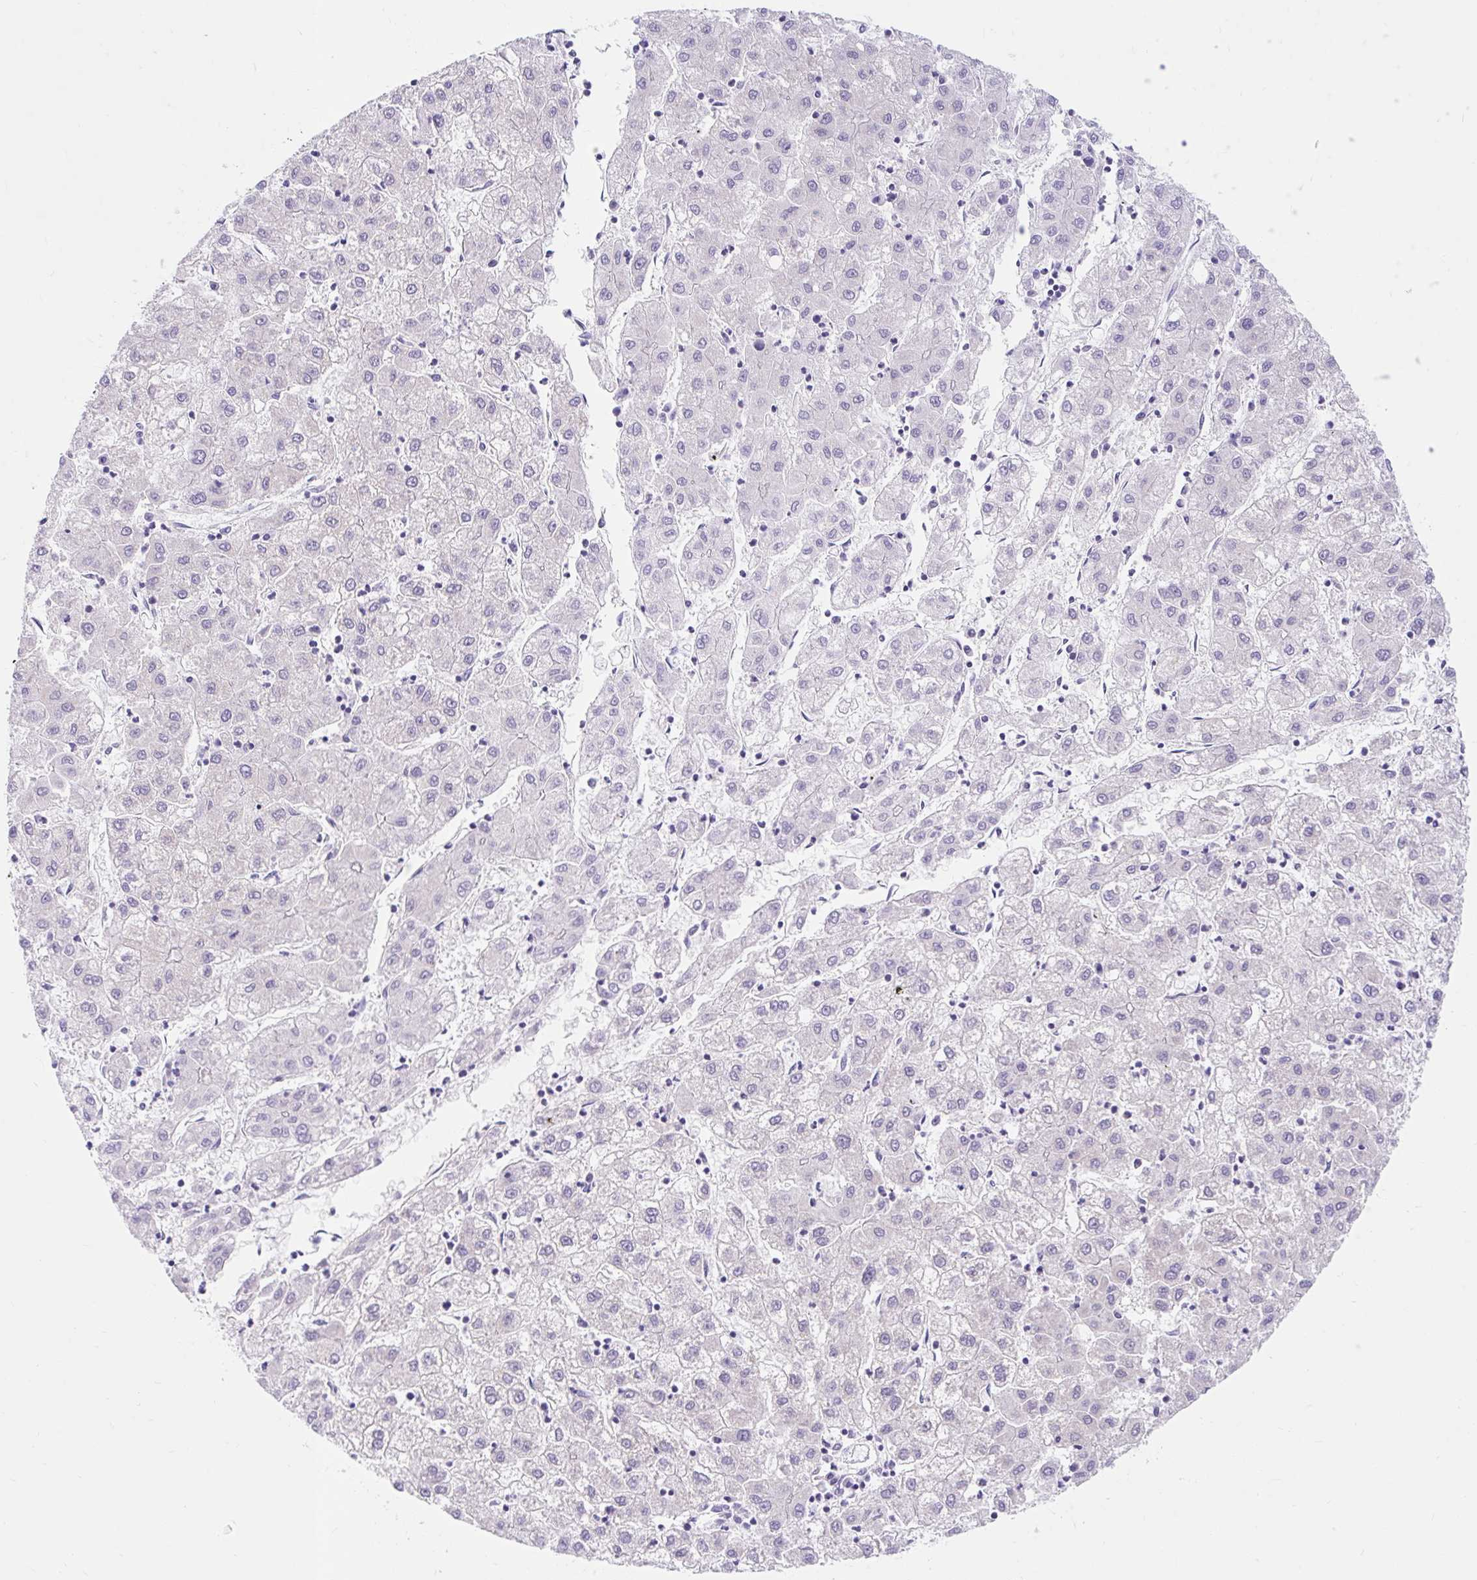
{"staining": {"intensity": "negative", "quantity": "none", "location": "none"}, "tissue": "liver cancer", "cell_type": "Tumor cells", "image_type": "cancer", "snomed": [{"axis": "morphology", "description": "Carcinoma, Hepatocellular, NOS"}, {"axis": "topography", "description": "Liver"}], "caption": "A micrograph of hepatocellular carcinoma (liver) stained for a protein demonstrates no brown staining in tumor cells.", "gene": "ITPK1", "patient": {"sex": "male", "age": 72}}